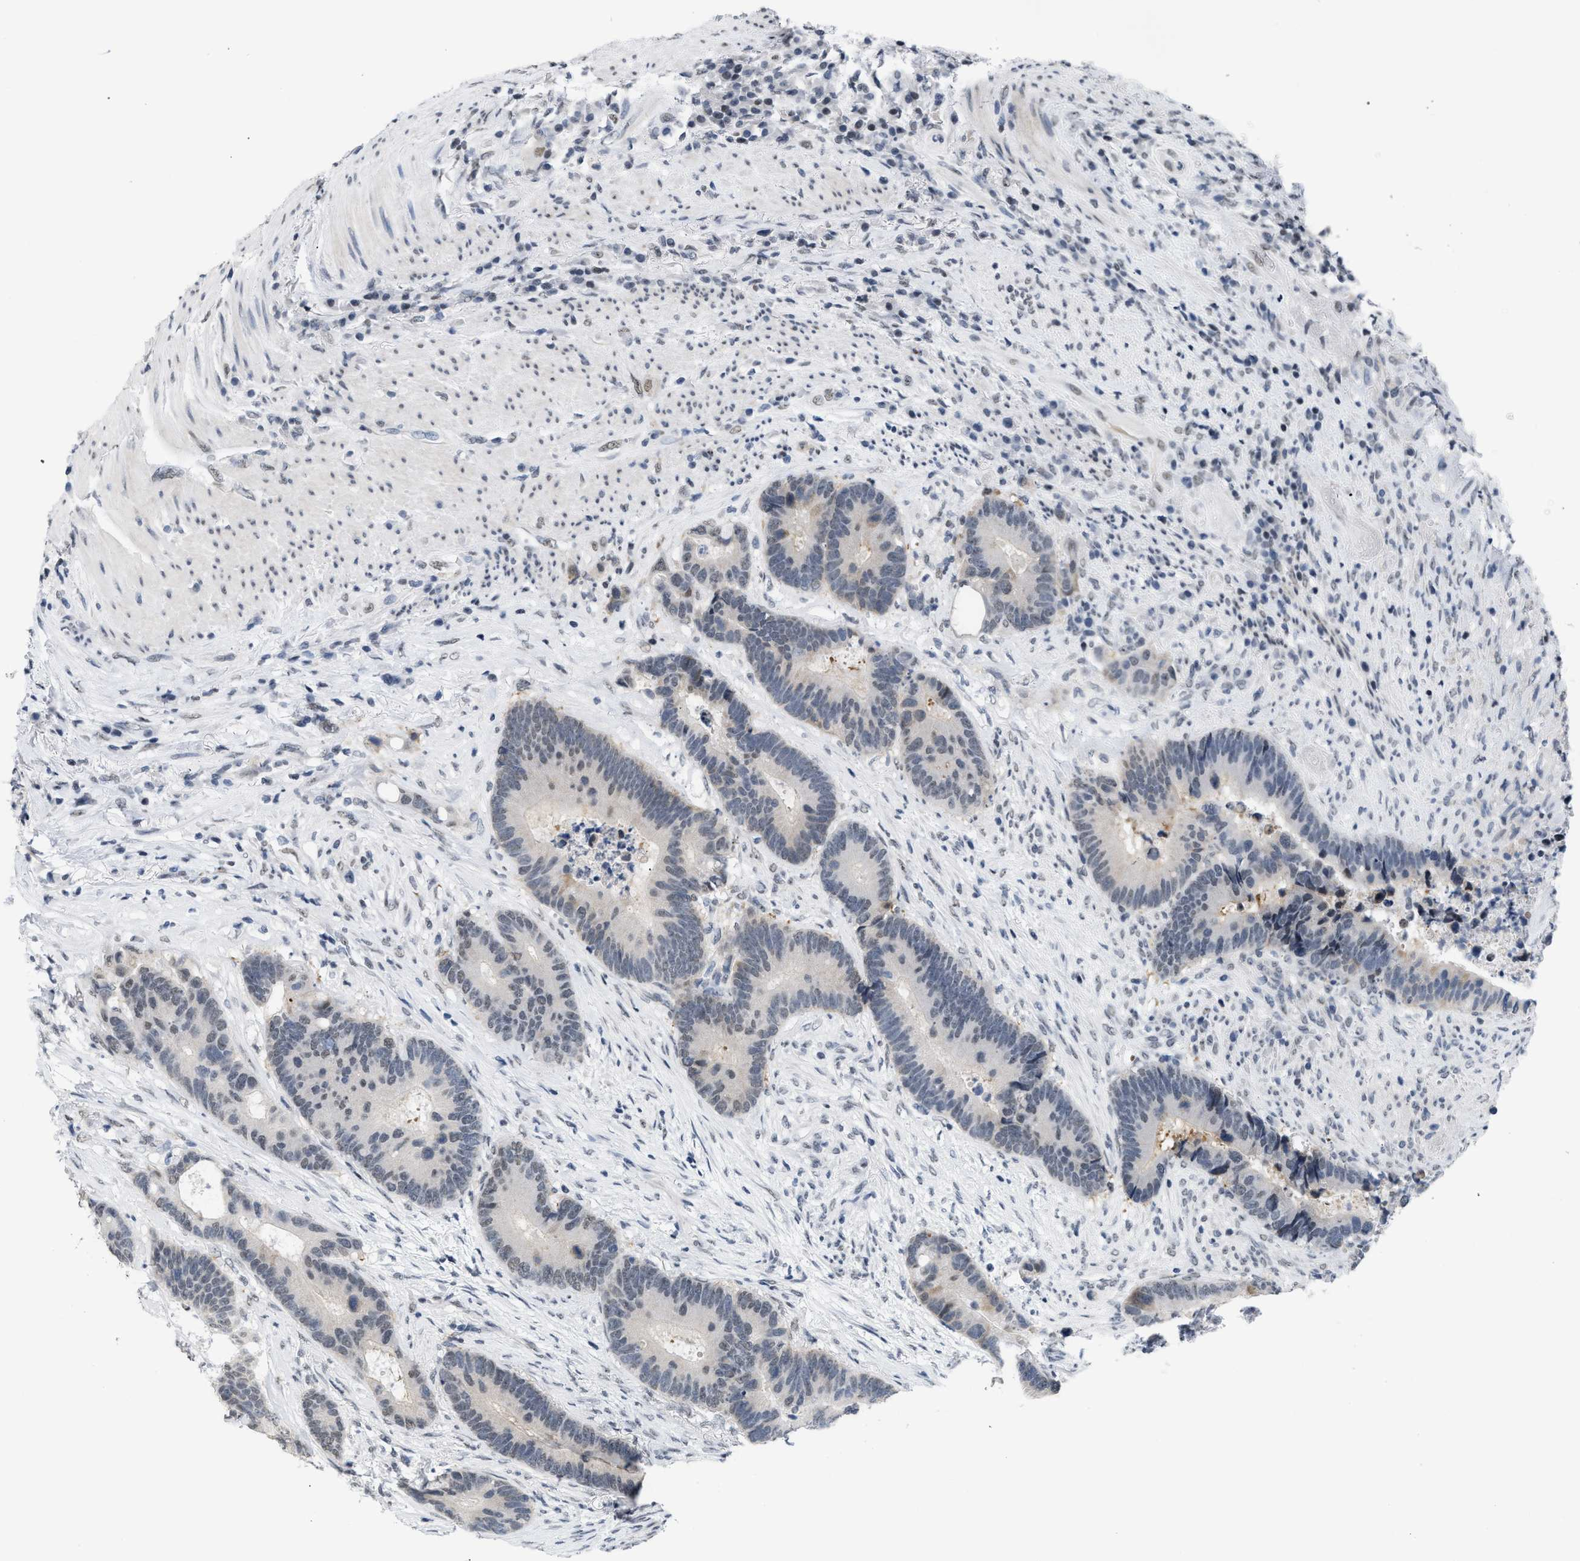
{"staining": {"intensity": "weak", "quantity": "<25%", "location": "nuclear"}, "tissue": "colorectal cancer", "cell_type": "Tumor cells", "image_type": "cancer", "snomed": [{"axis": "morphology", "description": "Adenocarcinoma, NOS"}, {"axis": "topography", "description": "Rectum"}], "caption": "The immunohistochemistry histopathology image has no significant staining in tumor cells of colorectal cancer tissue.", "gene": "RAF1", "patient": {"sex": "female", "age": 89}}